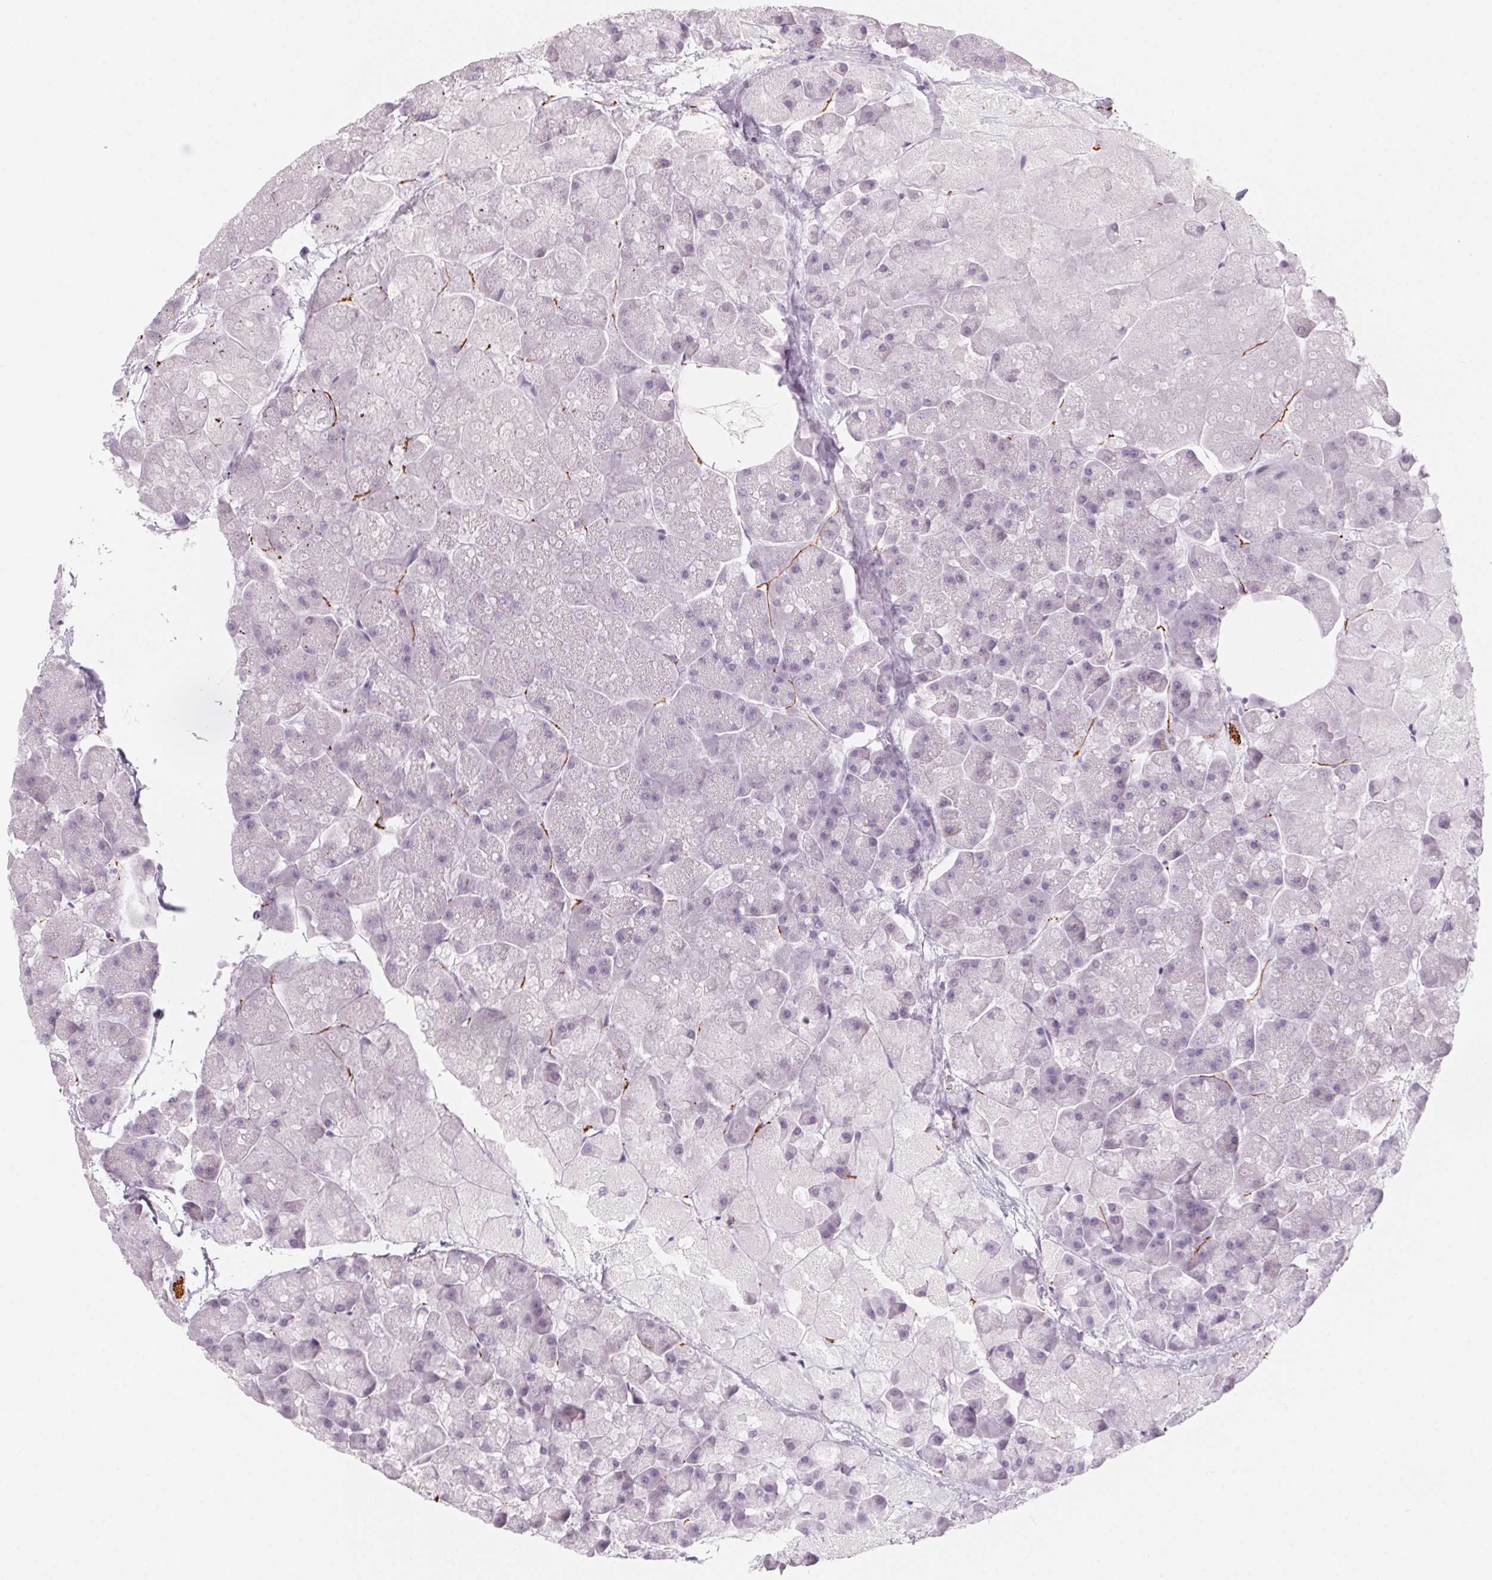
{"staining": {"intensity": "negative", "quantity": "none", "location": "none"}, "tissue": "pancreas", "cell_type": "Exocrine glandular cells", "image_type": "normal", "snomed": [{"axis": "morphology", "description": "Normal tissue, NOS"}, {"axis": "topography", "description": "Pancreas"}, {"axis": "topography", "description": "Peripheral nerve tissue"}], "caption": "Immunohistochemistry (IHC) micrograph of normal pancreas stained for a protein (brown), which displays no staining in exocrine glandular cells.", "gene": "PRPH", "patient": {"sex": "male", "age": 54}}